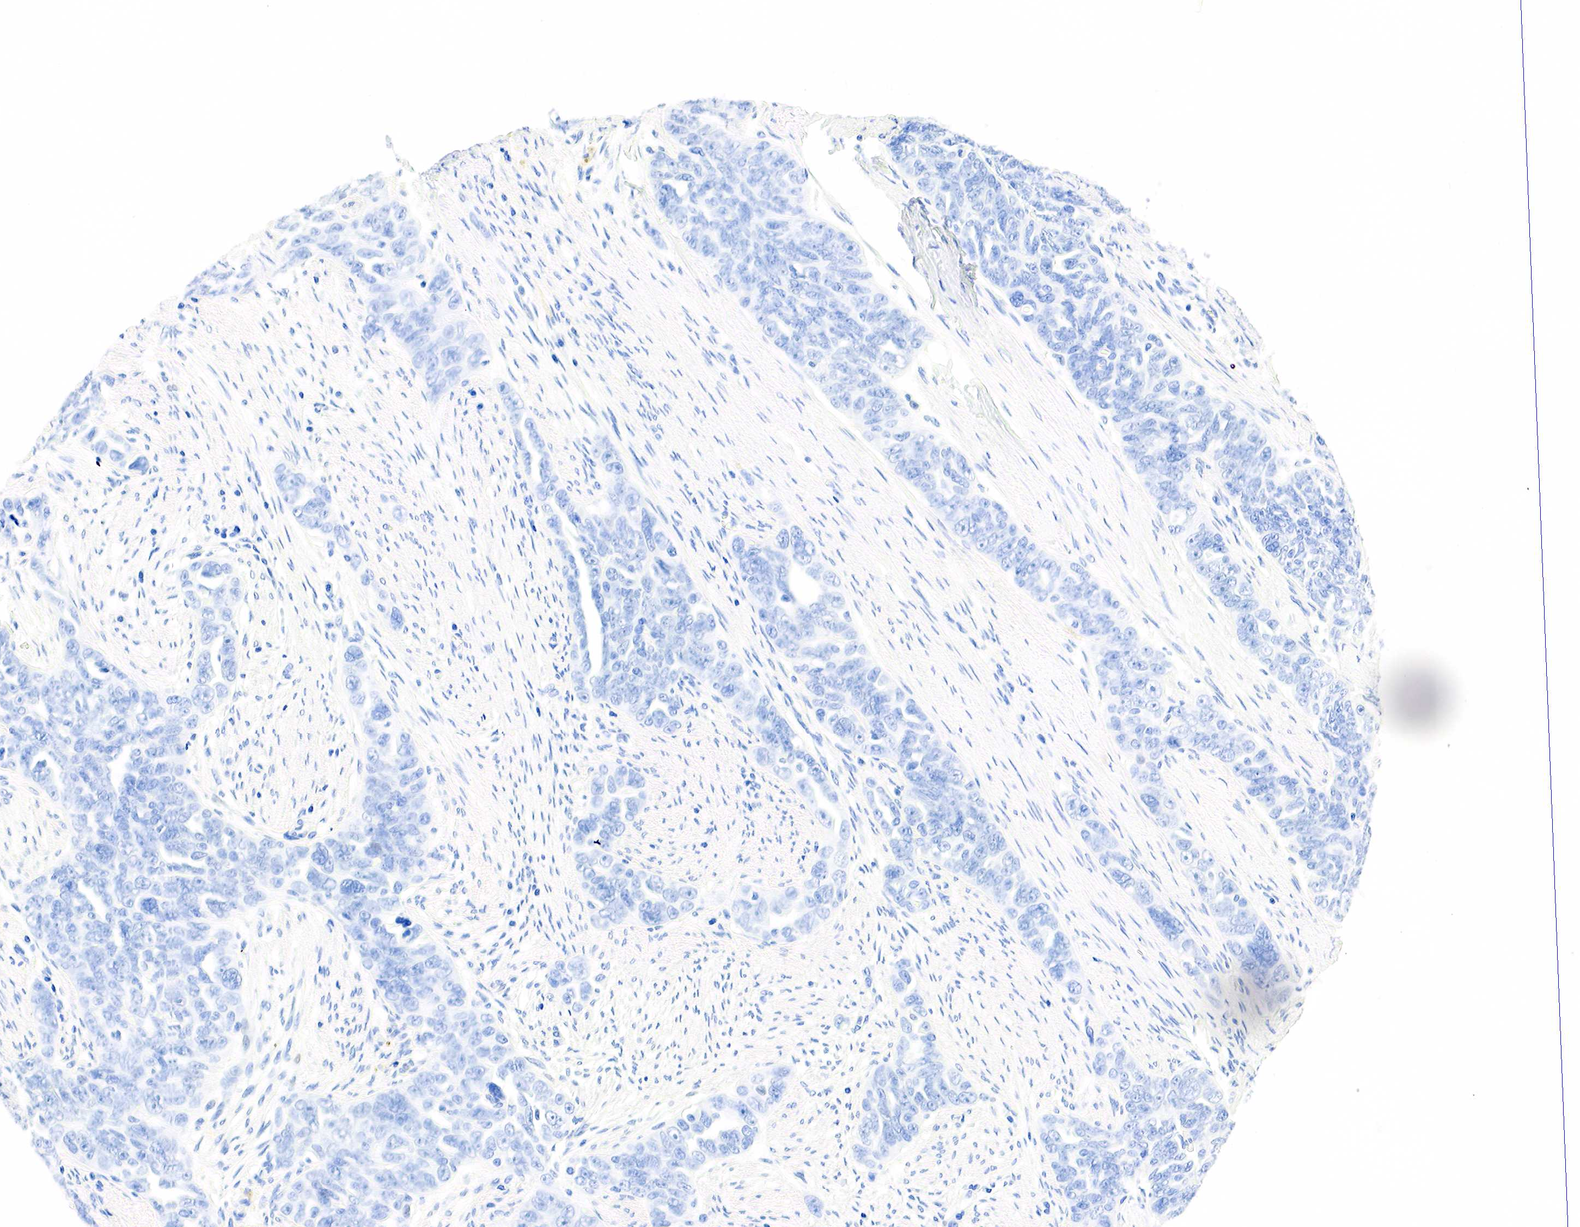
{"staining": {"intensity": "negative", "quantity": "none", "location": "none"}, "tissue": "ovarian cancer", "cell_type": "Tumor cells", "image_type": "cancer", "snomed": [{"axis": "morphology", "description": "Cystadenocarcinoma, serous, NOS"}, {"axis": "topography", "description": "Ovary"}], "caption": "Tumor cells show no significant positivity in ovarian cancer. Brightfield microscopy of IHC stained with DAB (3,3'-diaminobenzidine) (brown) and hematoxylin (blue), captured at high magnification.", "gene": "PTH", "patient": {"sex": "female", "age": 63}}